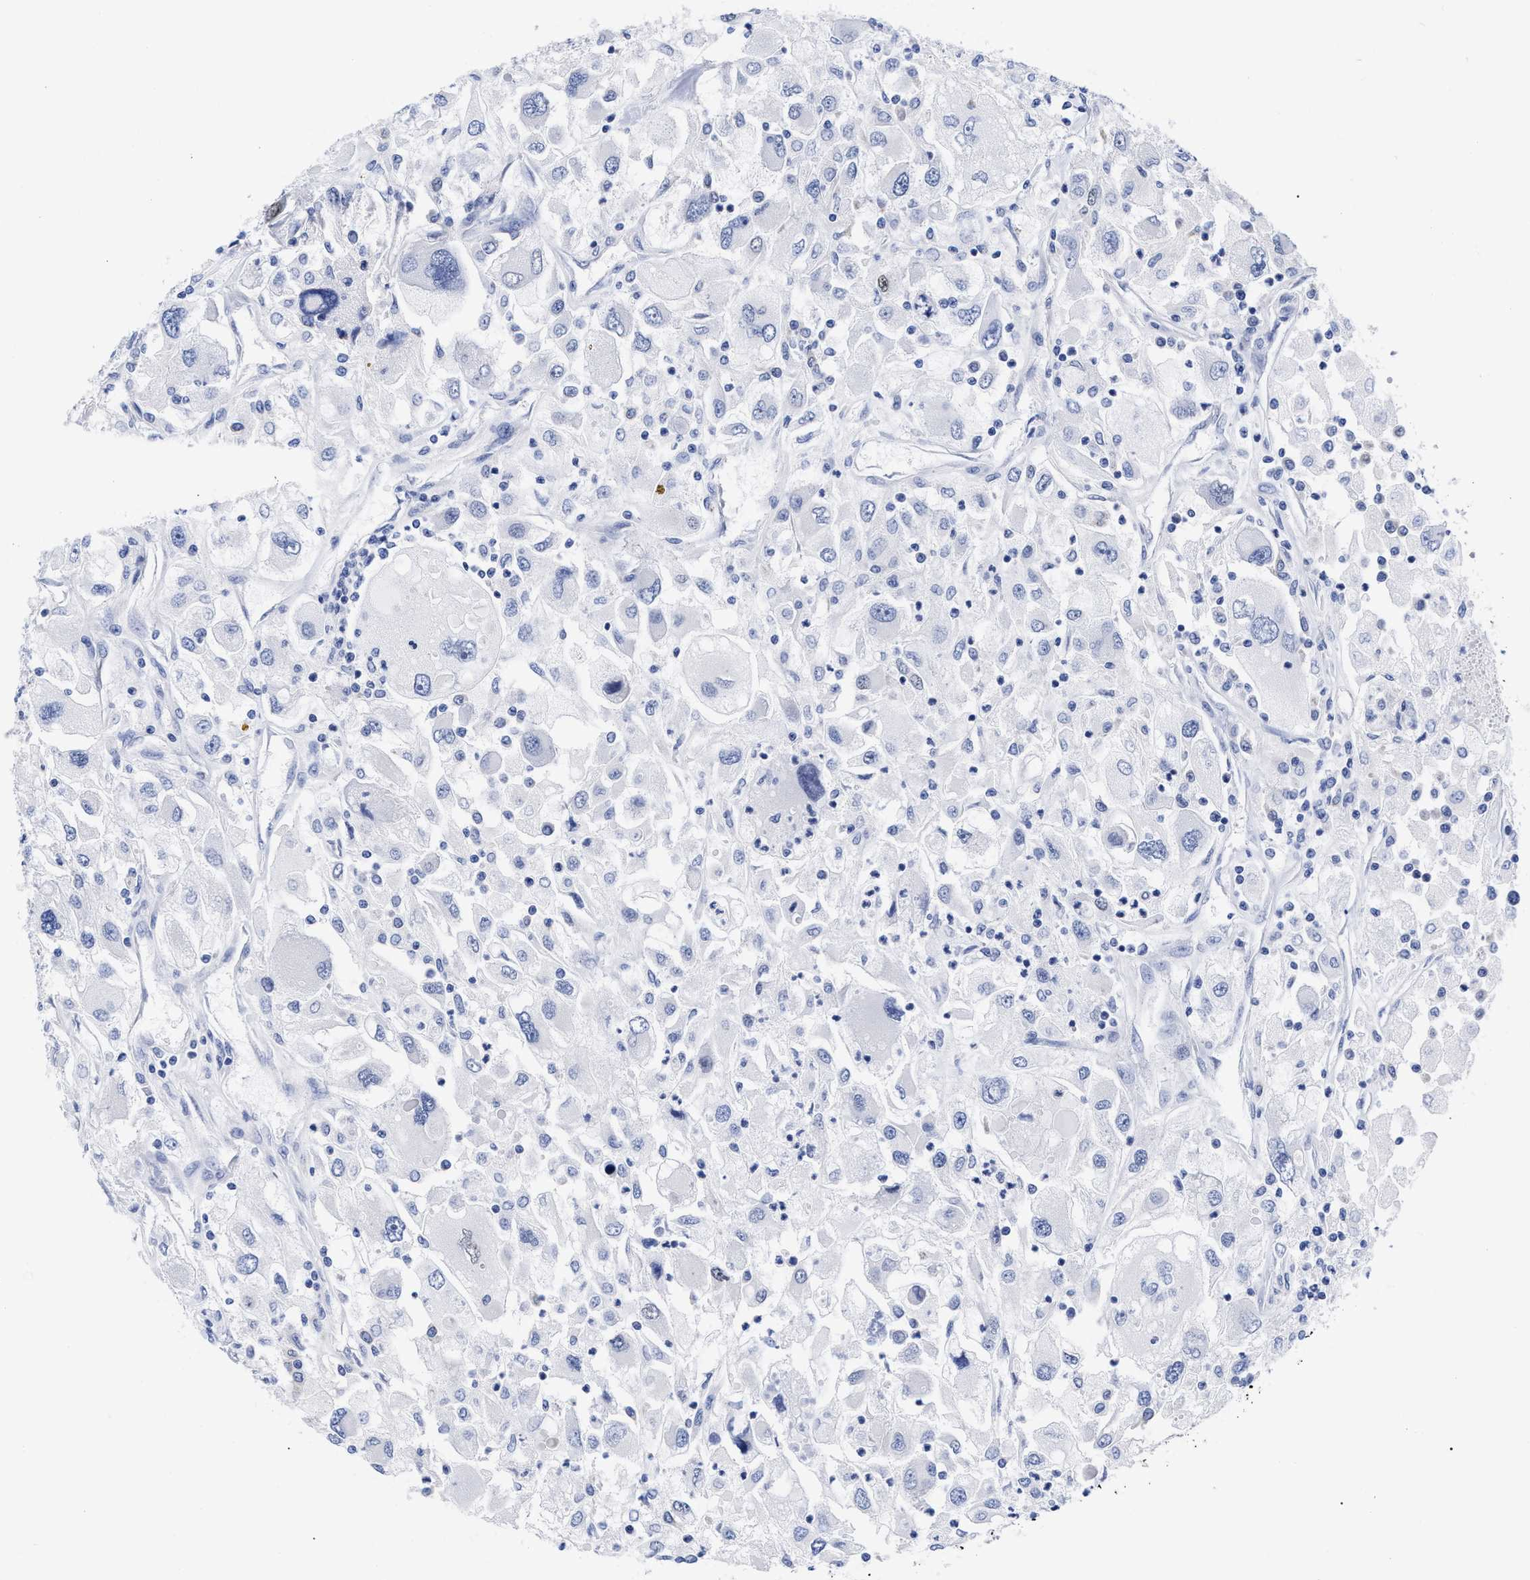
{"staining": {"intensity": "negative", "quantity": "none", "location": "none"}, "tissue": "renal cancer", "cell_type": "Tumor cells", "image_type": "cancer", "snomed": [{"axis": "morphology", "description": "Adenocarcinoma, NOS"}, {"axis": "topography", "description": "Kidney"}], "caption": "Immunohistochemistry (IHC) of renal cancer (adenocarcinoma) reveals no expression in tumor cells.", "gene": "IRAG2", "patient": {"sex": "female", "age": 52}}